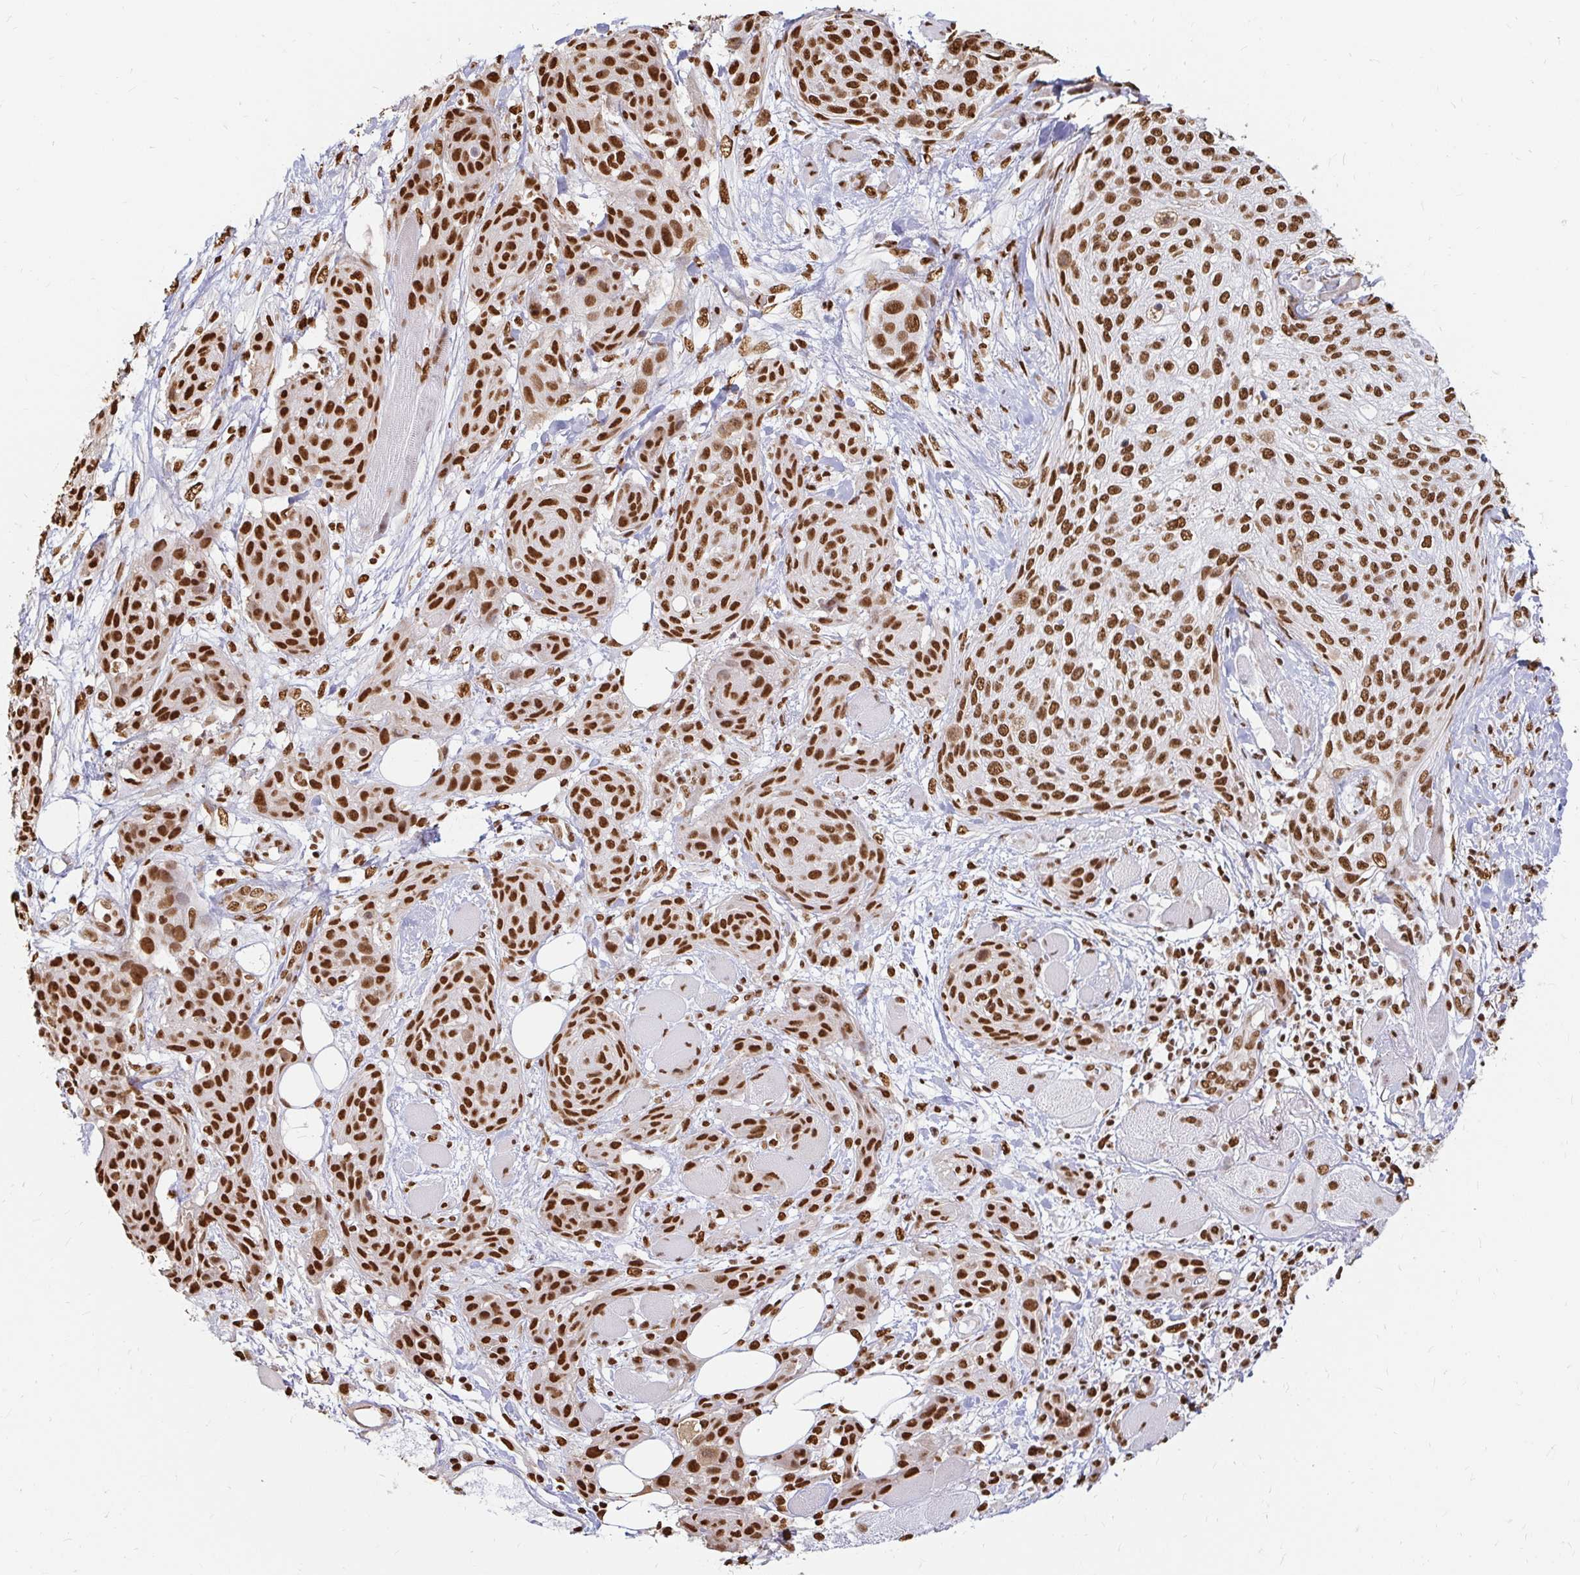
{"staining": {"intensity": "strong", "quantity": ">75%", "location": "nuclear"}, "tissue": "skin cancer", "cell_type": "Tumor cells", "image_type": "cancer", "snomed": [{"axis": "morphology", "description": "Squamous cell carcinoma, NOS"}, {"axis": "topography", "description": "Skin"}], "caption": "Immunohistochemical staining of human skin cancer reveals strong nuclear protein expression in approximately >75% of tumor cells.", "gene": "HNRNPU", "patient": {"sex": "female", "age": 87}}